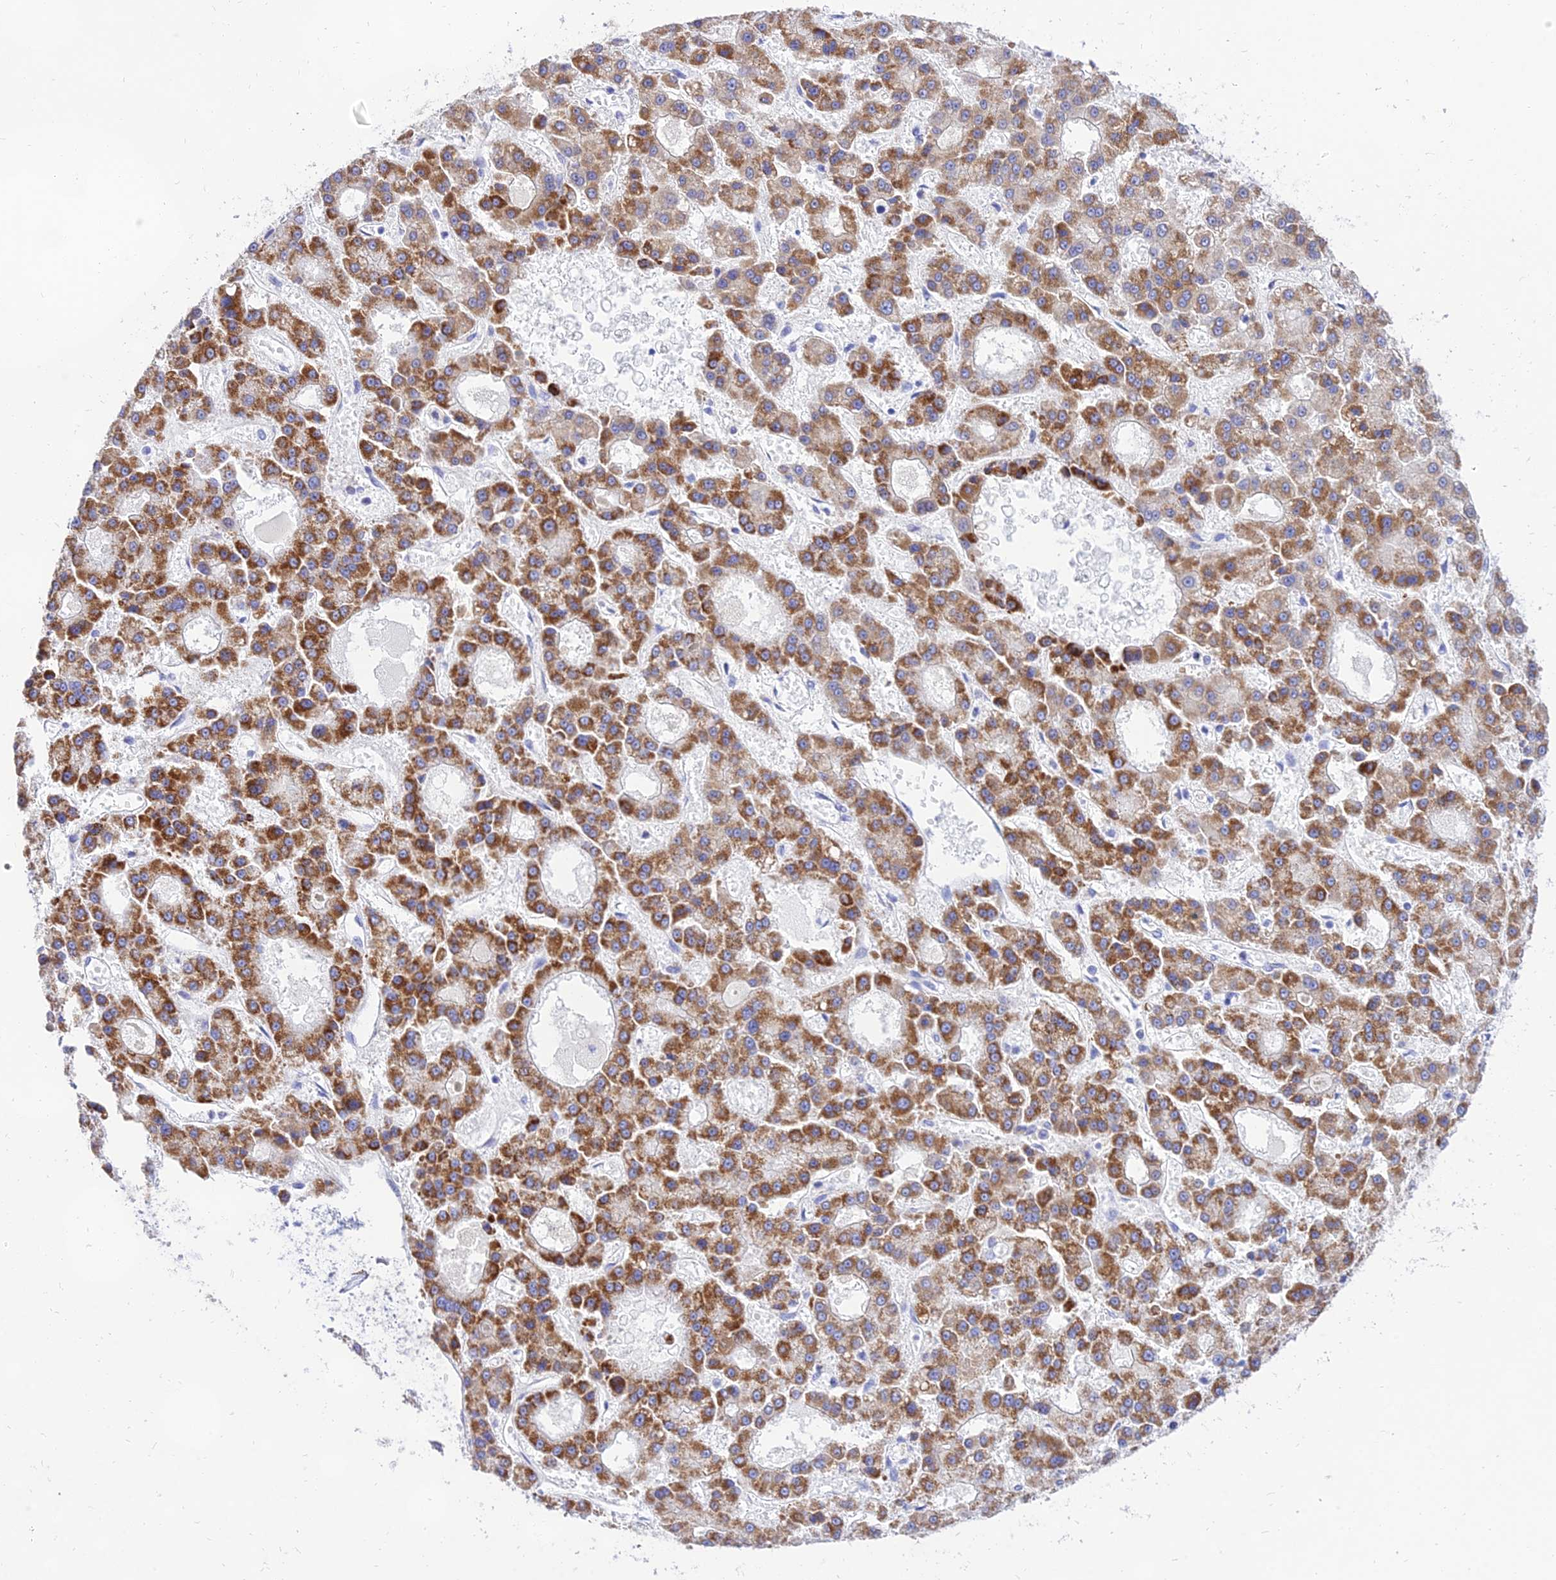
{"staining": {"intensity": "strong", "quantity": ">75%", "location": "cytoplasmic/membranous"}, "tissue": "liver cancer", "cell_type": "Tumor cells", "image_type": "cancer", "snomed": [{"axis": "morphology", "description": "Carcinoma, Hepatocellular, NOS"}, {"axis": "topography", "description": "Liver"}], "caption": "Hepatocellular carcinoma (liver) tissue reveals strong cytoplasmic/membranous staining in approximately >75% of tumor cells The staining was performed using DAB, with brown indicating positive protein expression. Nuclei are stained blue with hematoxylin.", "gene": "PKN3", "patient": {"sex": "male", "age": 70}}